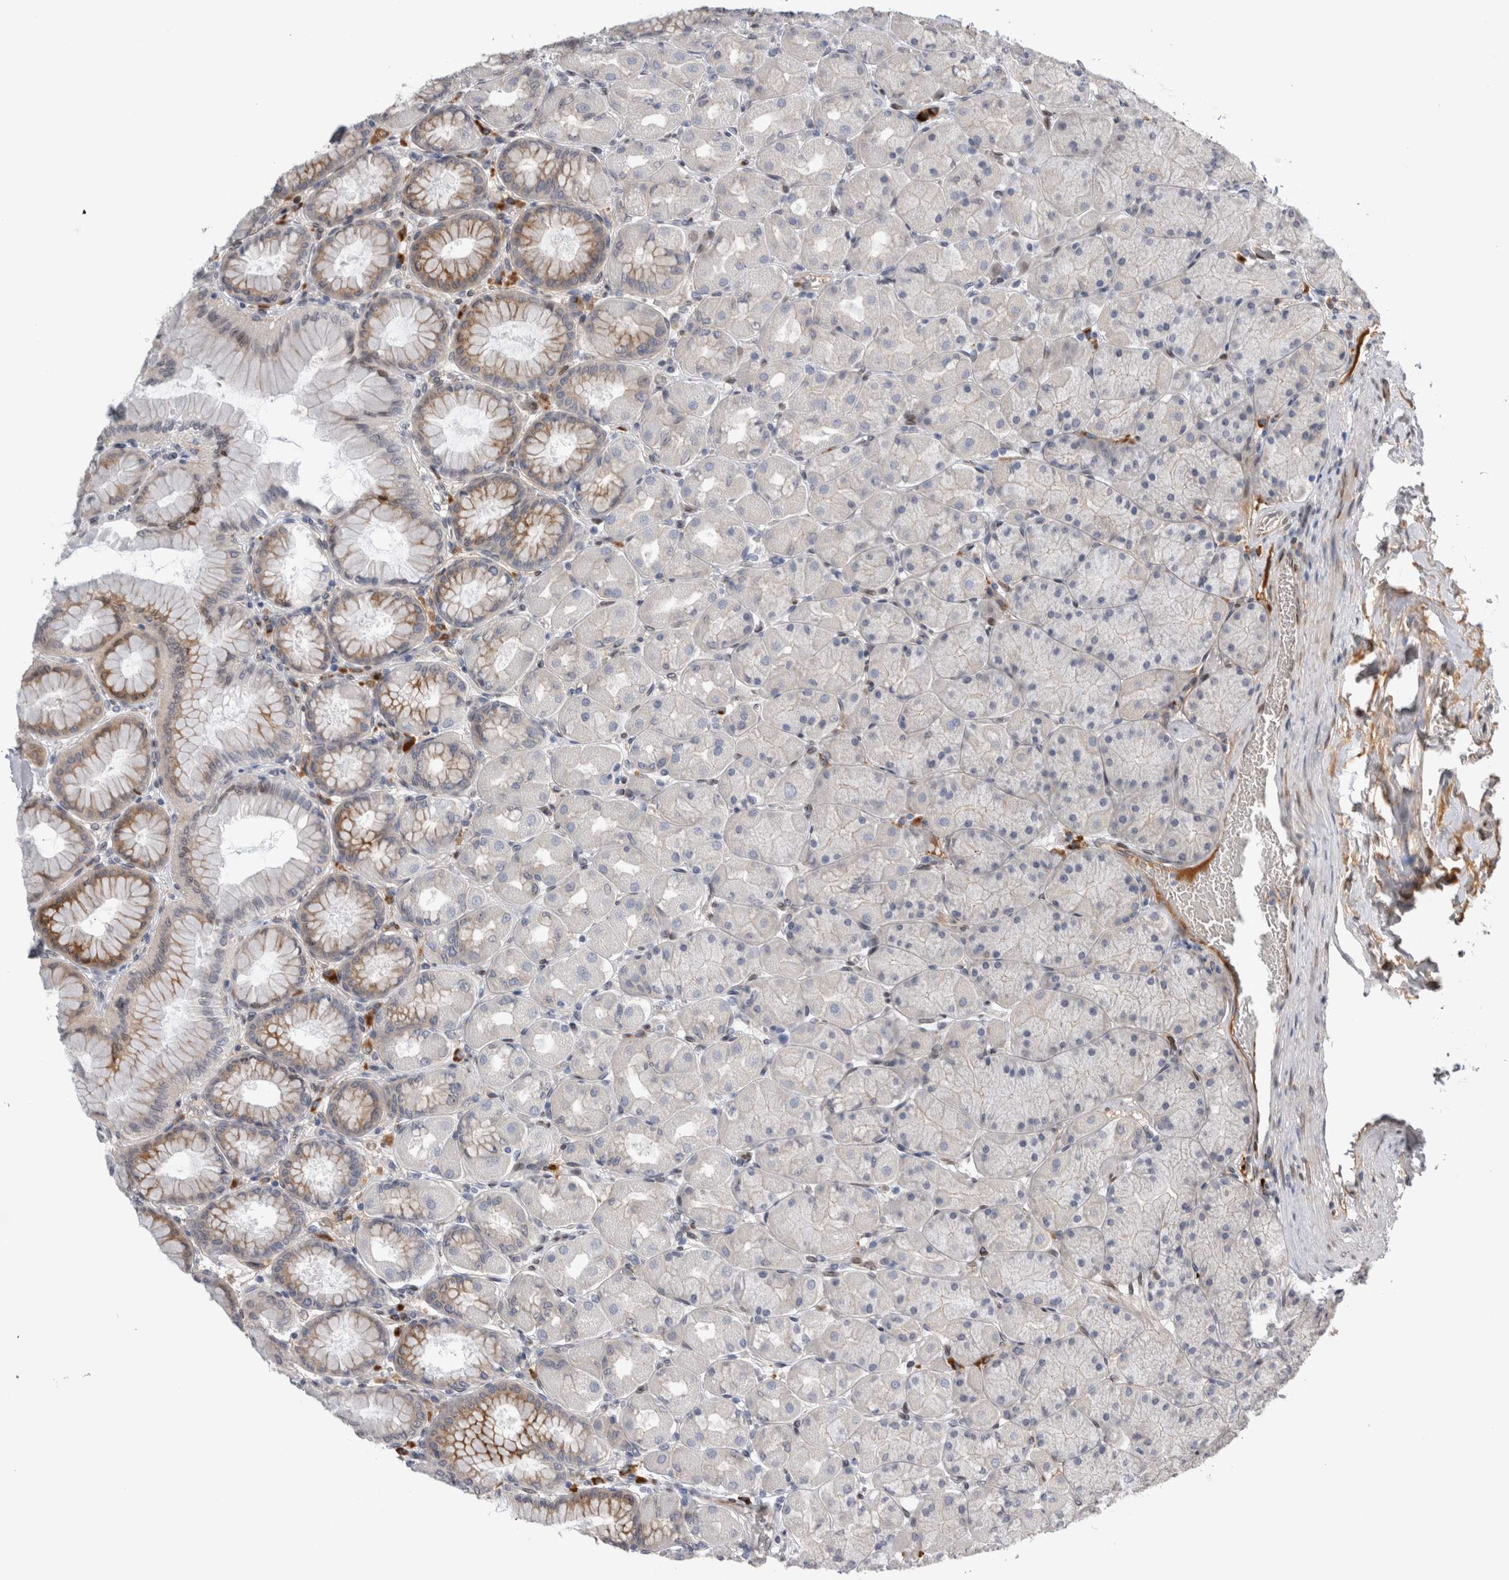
{"staining": {"intensity": "moderate", "quantity": "25%-75%", "location": "cytoplasmic/membranous,nuclear"}, "tissue": "stomach", "cell_type": "Glandular cells", "image_type": "normal", "snomed": [{"axis": "morphology", "description": "Normal tissue, NOS"}, {"axis": "topography", "description": "Stomach, upper"}], "caption": "Immunohistochemistry (IHC) photomicrograph of benign stomach stained for a protein (brown), which exhibits medium levels of moderate cytoplasmic/membranous,nuclear staining in about 25%-75% of glandular cells.", "gene": "DMTN", "patient": {"sex": "female", "age": 56}}